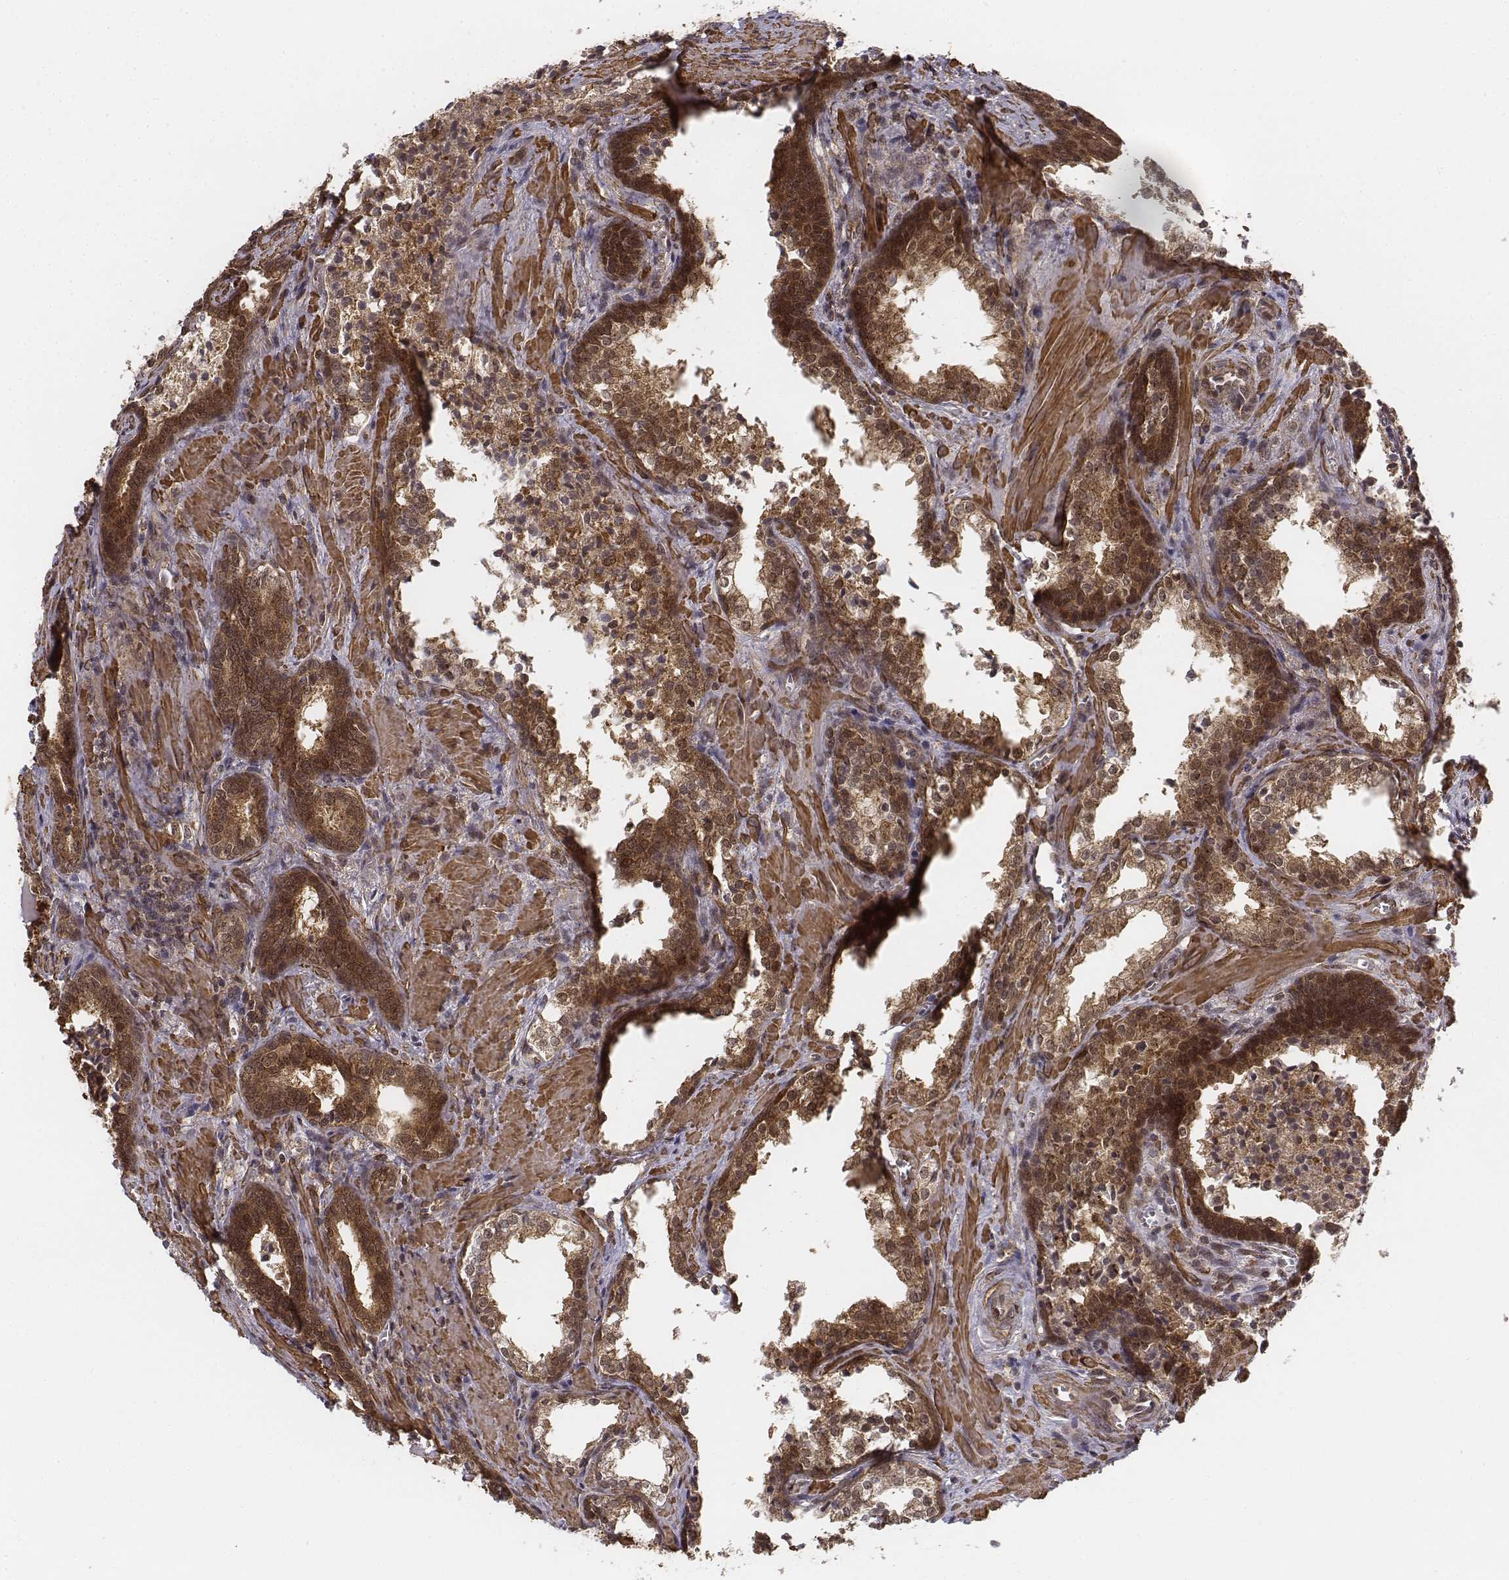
{"staining": {"intensity": "moderate", "quantity": ">75%", "location": "cytoplasmic/membranous,nuclear"}, "tissue": "prostate cancer", "cell_type": "Tumor cells", "image_type": "cancer", "snomed": [{"axis": "morphology", "description": "Adenocarcinoma, NOS"}, {"axis": "topography", "description": "Prostate and seminal vesicle, NOS"}], "caption": "Prostate cancer (adenocarcinoma) stained with a brown dye shows moderate cytoplasmic/membranous and nuclear positive positivity in approximately >75% of tumor cells.", "gene": "ZFYVE19", "patient": {"sex": "male", "age": 63}}